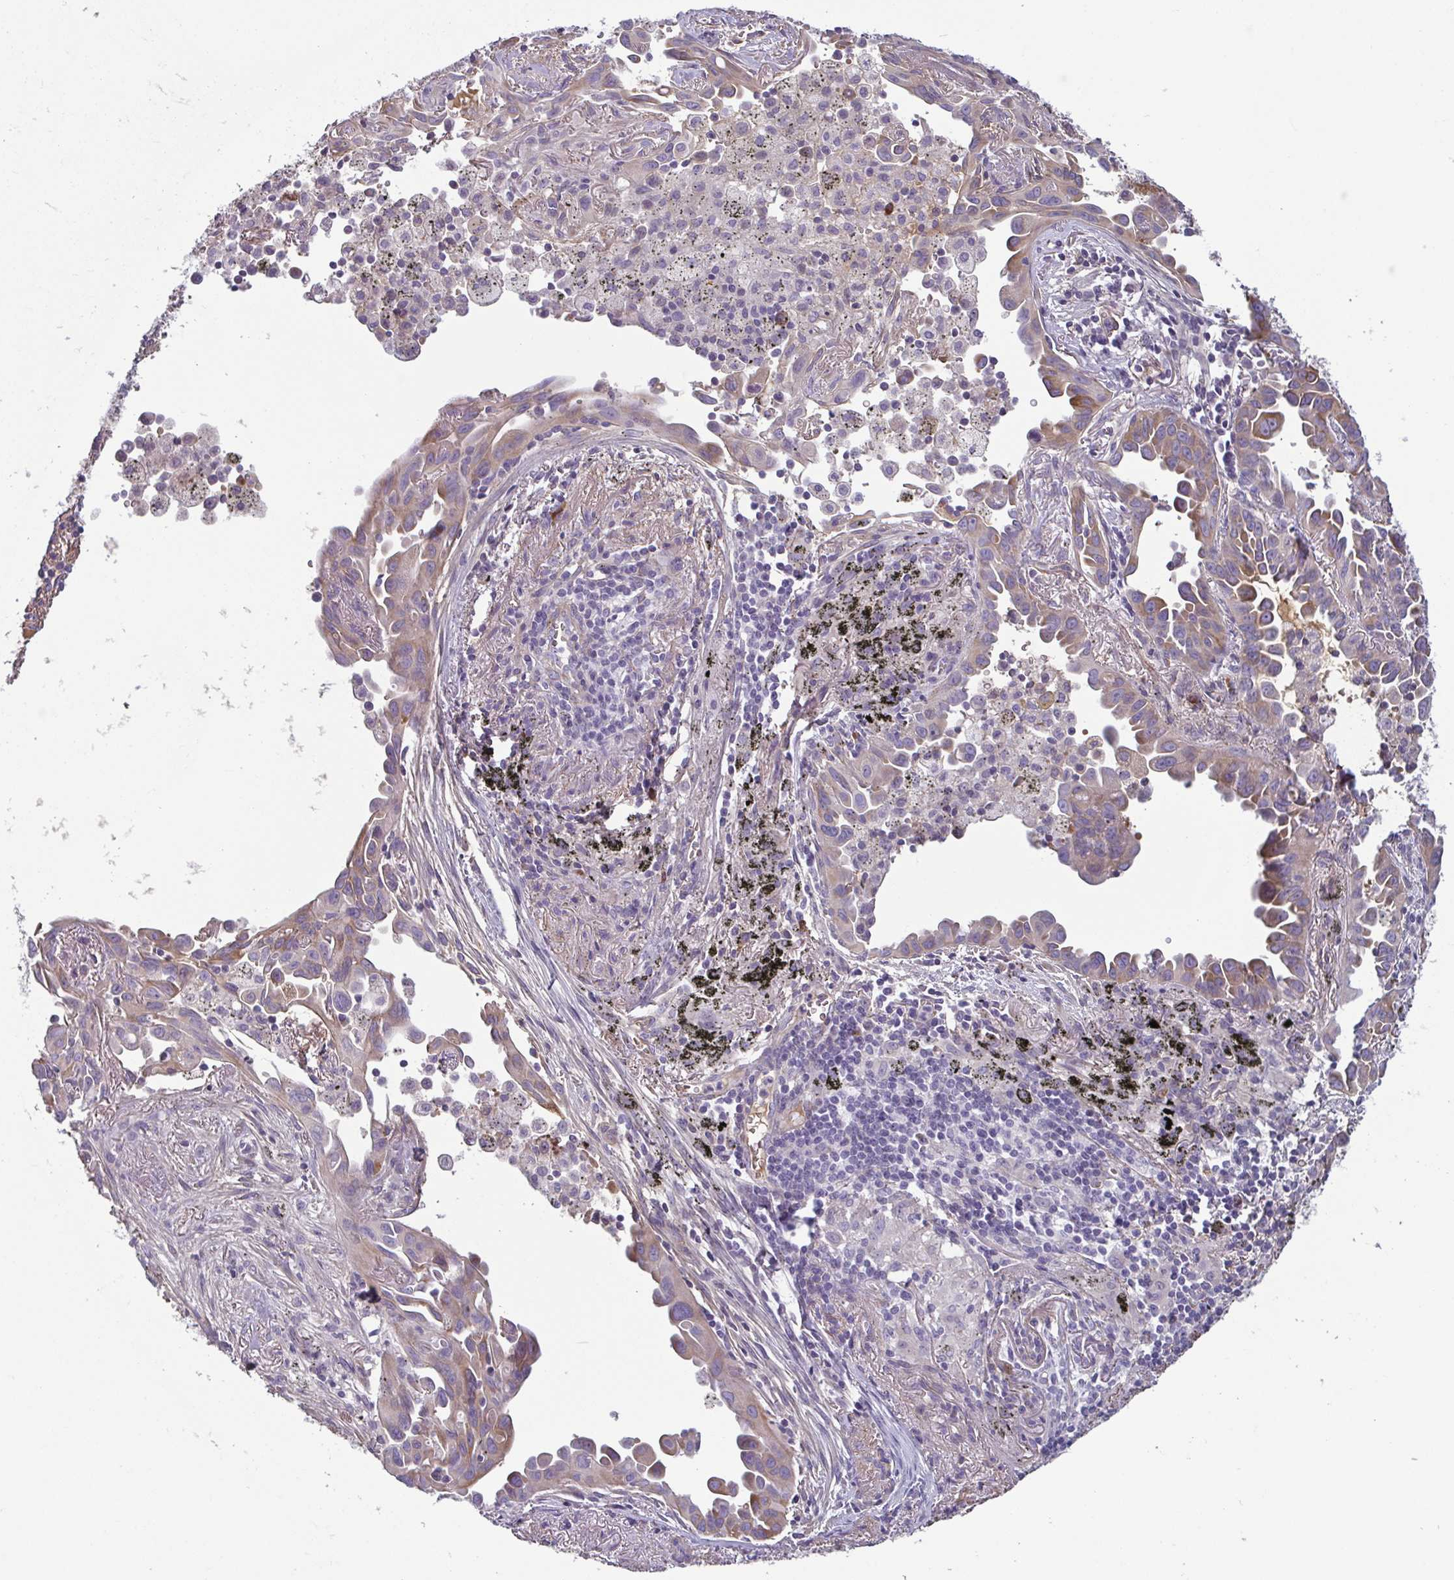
{"staining": {"intensity": "weak", "quantity": ">75%", "location": "cytoplasmic/membranous"}, "tissue": "lung cancer", "cell_type": "Tumor cells", "image_type": "cancer", "snomed": [{"axis": "morphology", "description": "Adenocarcinoma, NOS"}, {"axis": "topography", "description": "Lung"}], "caption": "Immunohistochemical staining of human lung cancer exhibits low levels of weak cytoplasmic/membranous protein staining in approximately >75% of tumor cells. The protein of interest is stained brown, and the nuclei are stained in blue (DAB IHC with brightfield microscopy, high magnification).", "gene": "ECM1", "patient": {"sex": "male", "age": 68}}